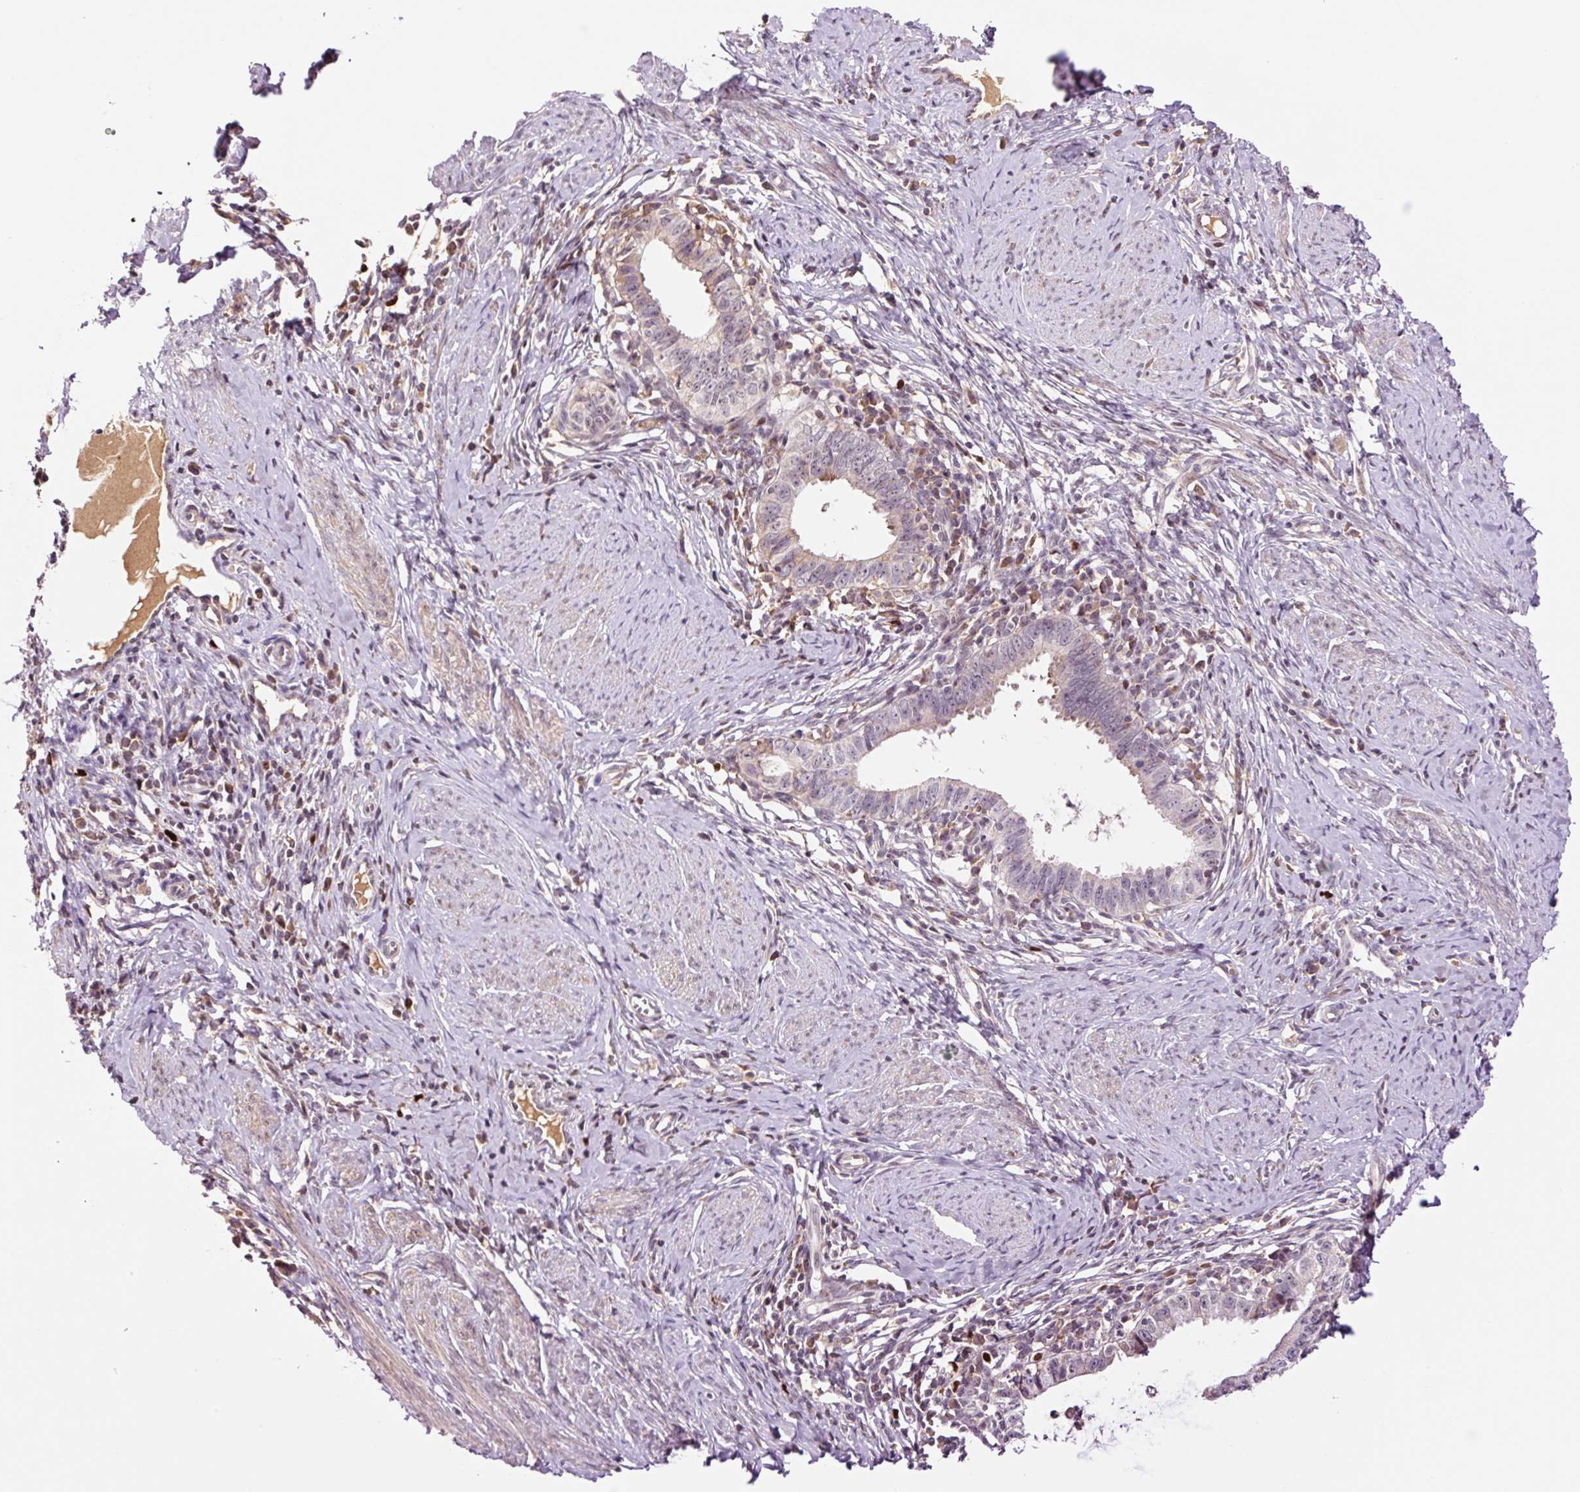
{"staining": {"intensity": "negative", "quantity": "none", "location": "none"}, "tissue": "cervical cancer", "cell_type": "Tumor cells", "image_type": "cancer", "snomed": [{"axis": "morphology", "description": "Adenocarcinoma, NOS"}, {"axis": "topography", "description": "Cervix"}], "caption": "Immunohistochemistry (IHC) histopathology image of neoplastic tissue: cervical cancer stained with DAB (3,3'-diaminobenzidine) exhibits no significant protein positivity in tumor cells.", "gene": "DPPA4", "patient": {"sex": "female", "age": 36}}